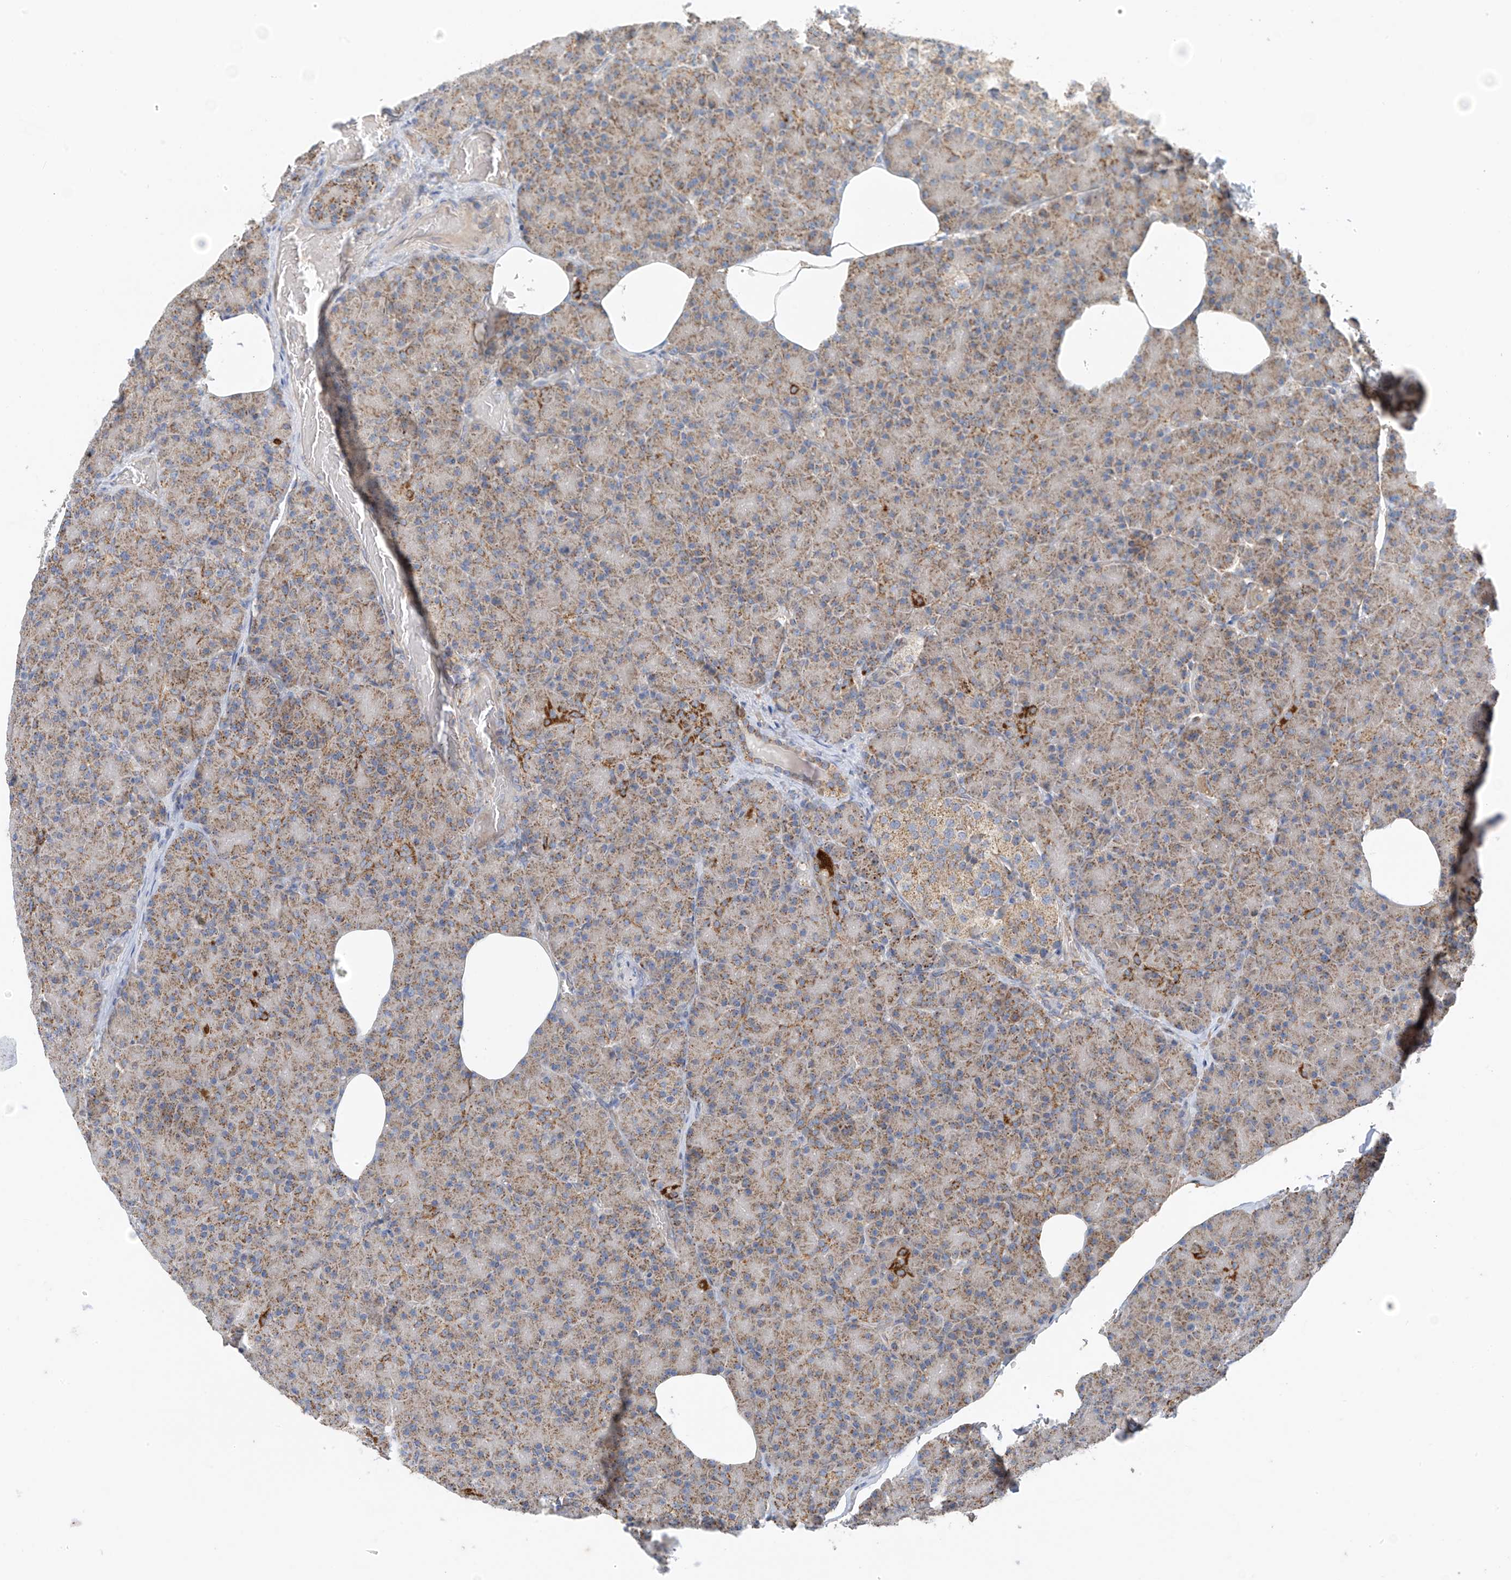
{"staining": {"intensity": "moderate", "quantity": "25%-75%", "location": "cytoplasmic/membranous"}, "tissue": "pancreas", "cell_type": "Exocrine glandular cells", "image_type": "normal", "snomed": [{"axis": "morphology", "description": "Normal tissue, NOS"}, {"axis": "topography", "description": "Pancreas"}], "caption": "The image exhibits a brown stain indicating the presence of a protein in the cytoplasmic/membranous of exocrine glandular cells in pancreas.", "gene": "EOMES", "patient": {"sex": "female", "age": 43}}